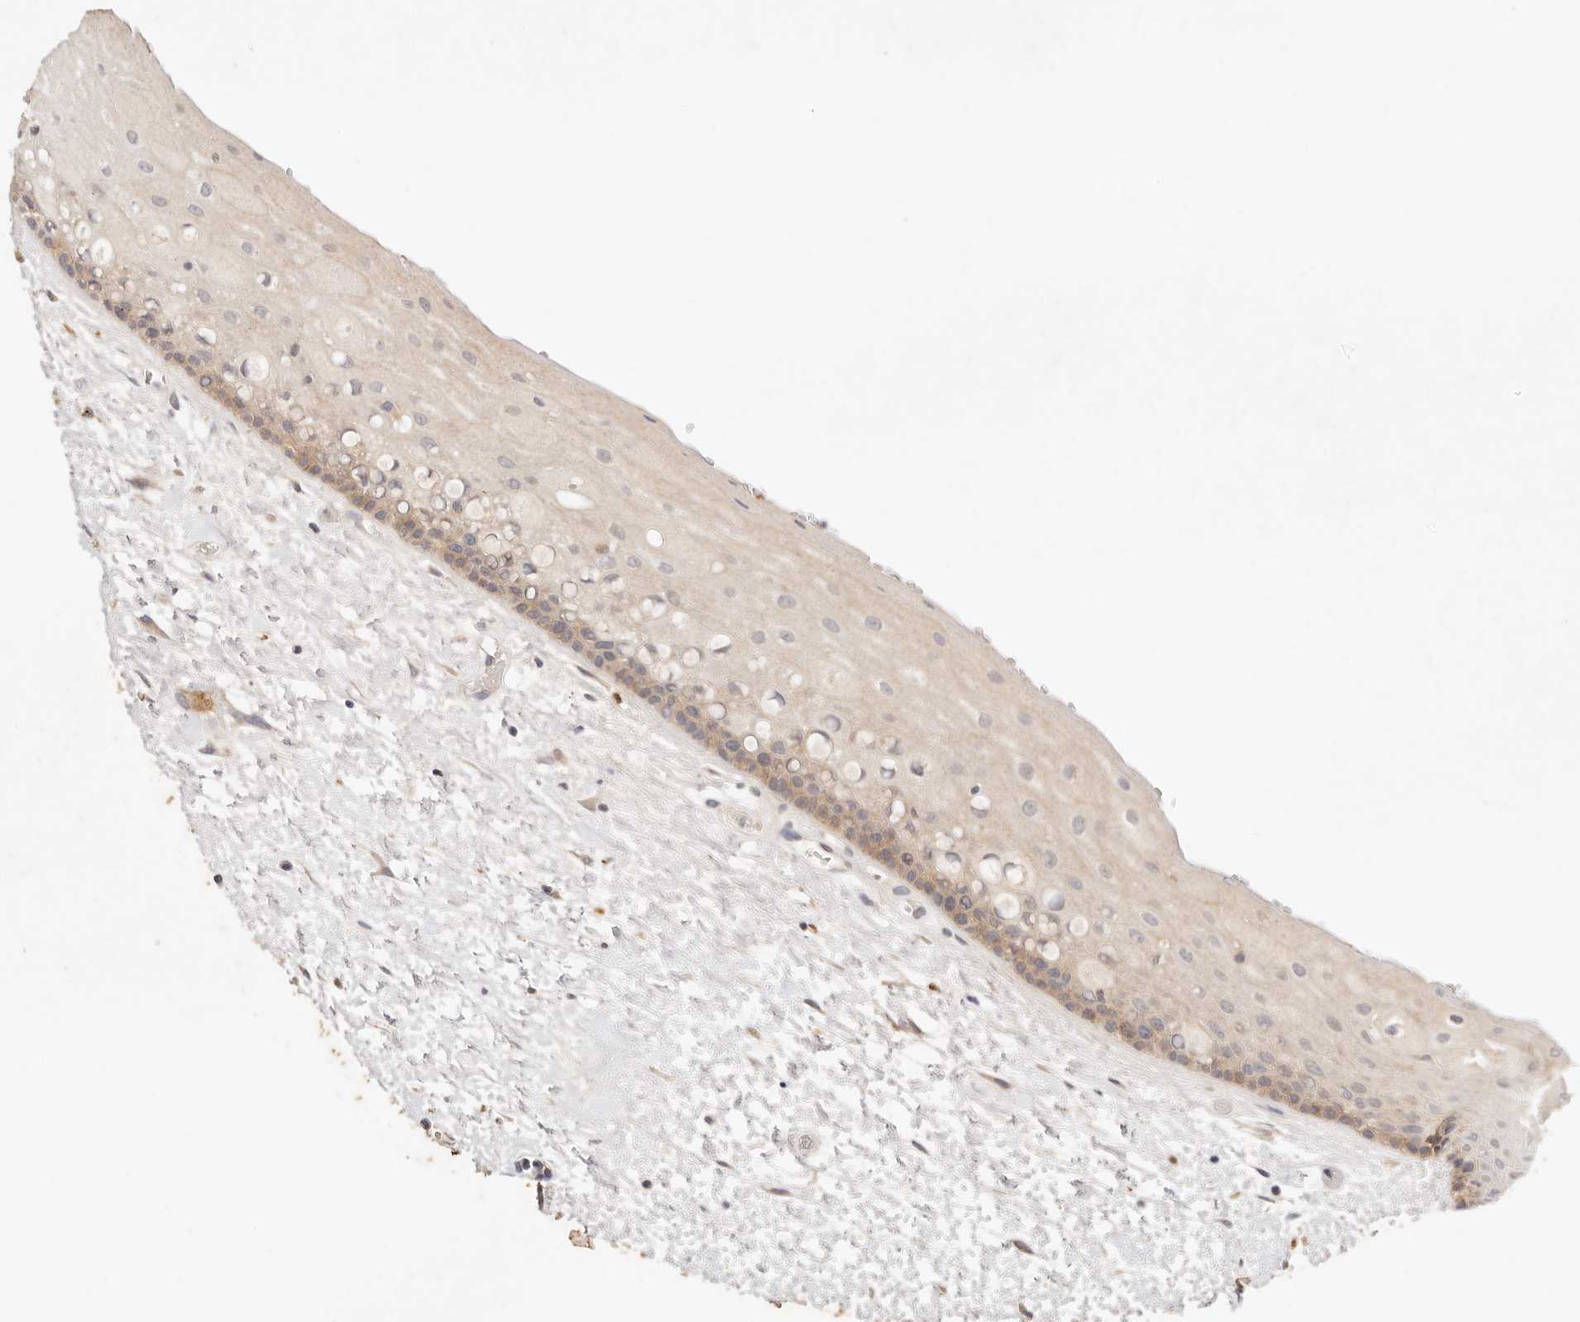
{"staining": {"intensity": "moderate", "quantity": "<25%", "location": "cytoplasmic/membranous"}, "tissue": "oral mucosa", "cell_type": "Squamous epithelial cells", "image_type": "normal", "snomed": [{"axis": "morphology", "description": "Normal tissue, NOS"}, {"axis": "topography", "description": "Oral tissue"}], "caption": "Unremarkable oral mucosa was stained to show a protein in brown. There is low levels of moderate cytoplasmic/membranous positivity in approximately <25% of squamous epithelial cells. Ihc stains the protein of interest in brown and the nuclei are stained blue.", "gene": "CXADR", "patient": {"sex": "female", "age": 76}}